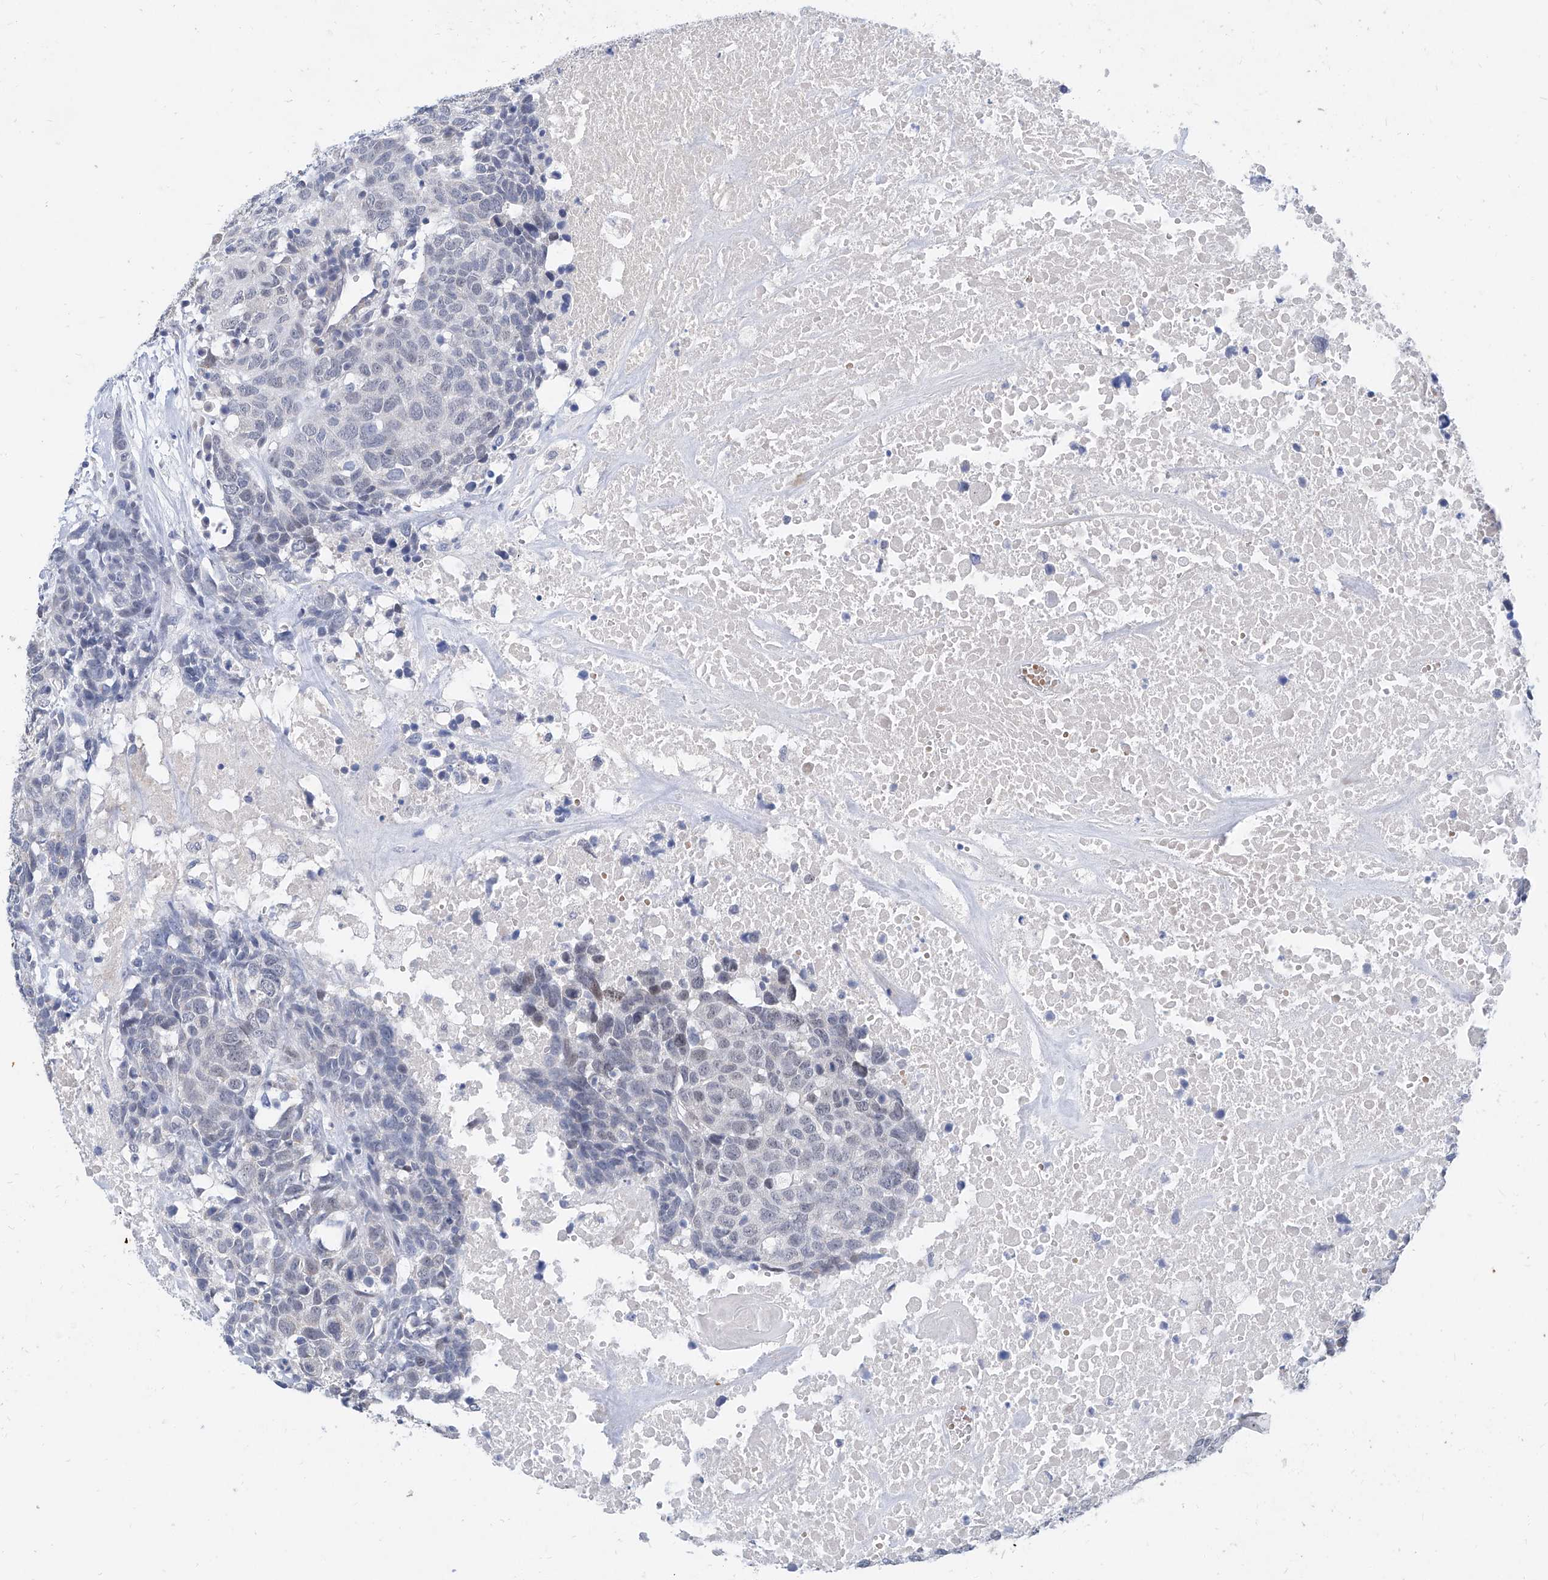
{"staining": {"intensity": "weak", "quantity": "<25%", "location": "nuclear"}, "tissue": "head and neck cancer", "cell_type": "Tumor cells", "image_type": "cancer", "snomed": [{"axis": "morphology", "description": "Squamous cell carcinoma, NOS"}, {"axis": "topography", "description": "Head-Neck"}], "caption": "Protein analysis of head and neck cancer (squamous cell carcinoma) displays no significant staining in tumor cells.", "gene": "BPTF", "patient": {"sex": "male", "age": 66}}